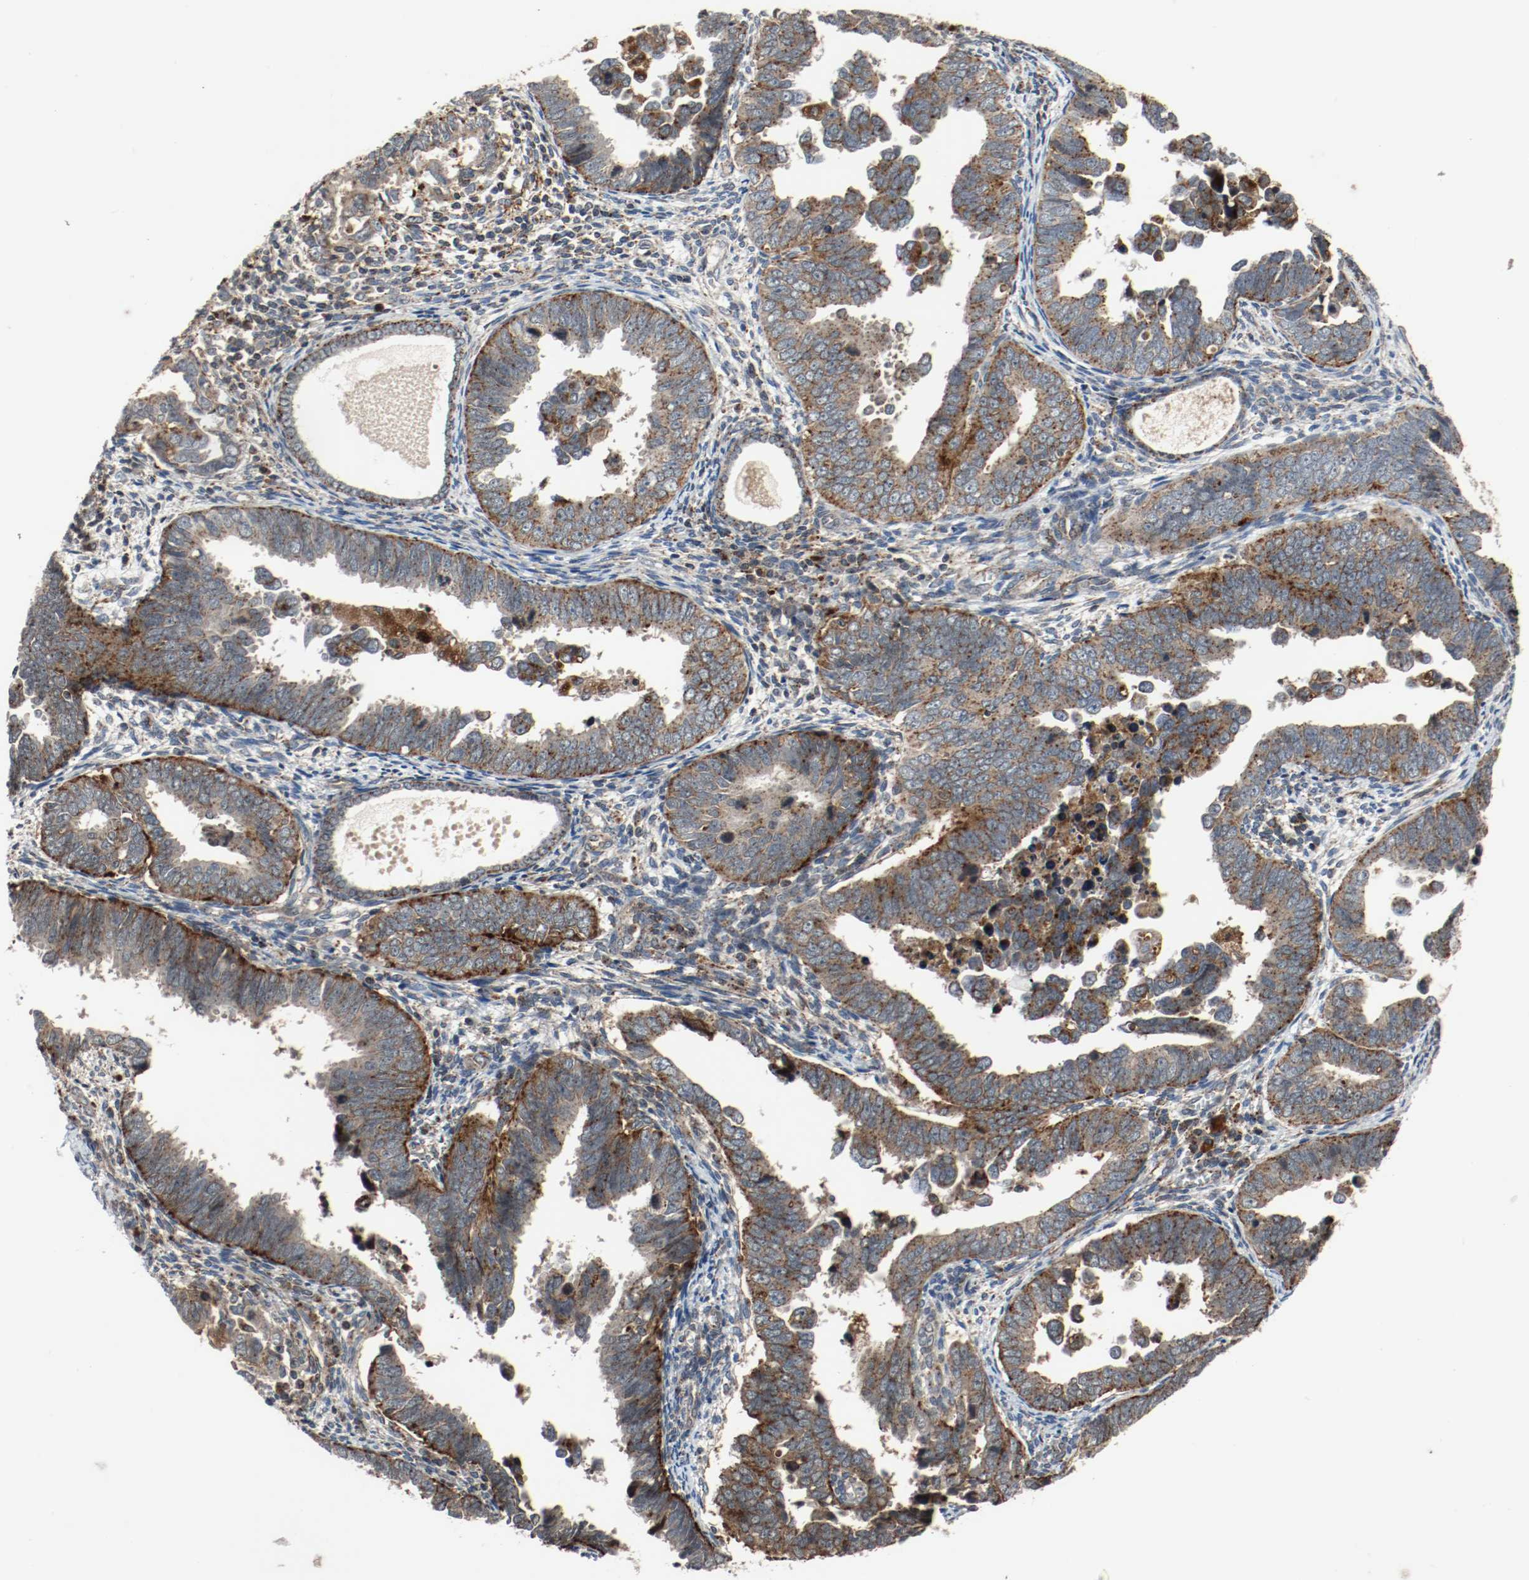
{"staining": {"intensity": "moderate", "quantity": ">75%", "location": "cytoplasmic/membranous"}, "tissue": "endometrial cancer", "cell_type": "Tumor cells", "image_type": "cancer", "snomed": [{"axis": "morphology", "description": "Adenocarcinoma, NOS"}, {"axis": "topography", "description": "Endometrium"}], "caption": "Immunohistochemistry (IHC) of human endometrial adenocarcinoma demonstrates medium levels of moderate cytoplasmic/membranous positivity in approximately >75% of tumor cells. Nuclei are stained in blue.", "gene": "LAMP2", "patient": {"sex": "female", "age": 75}}